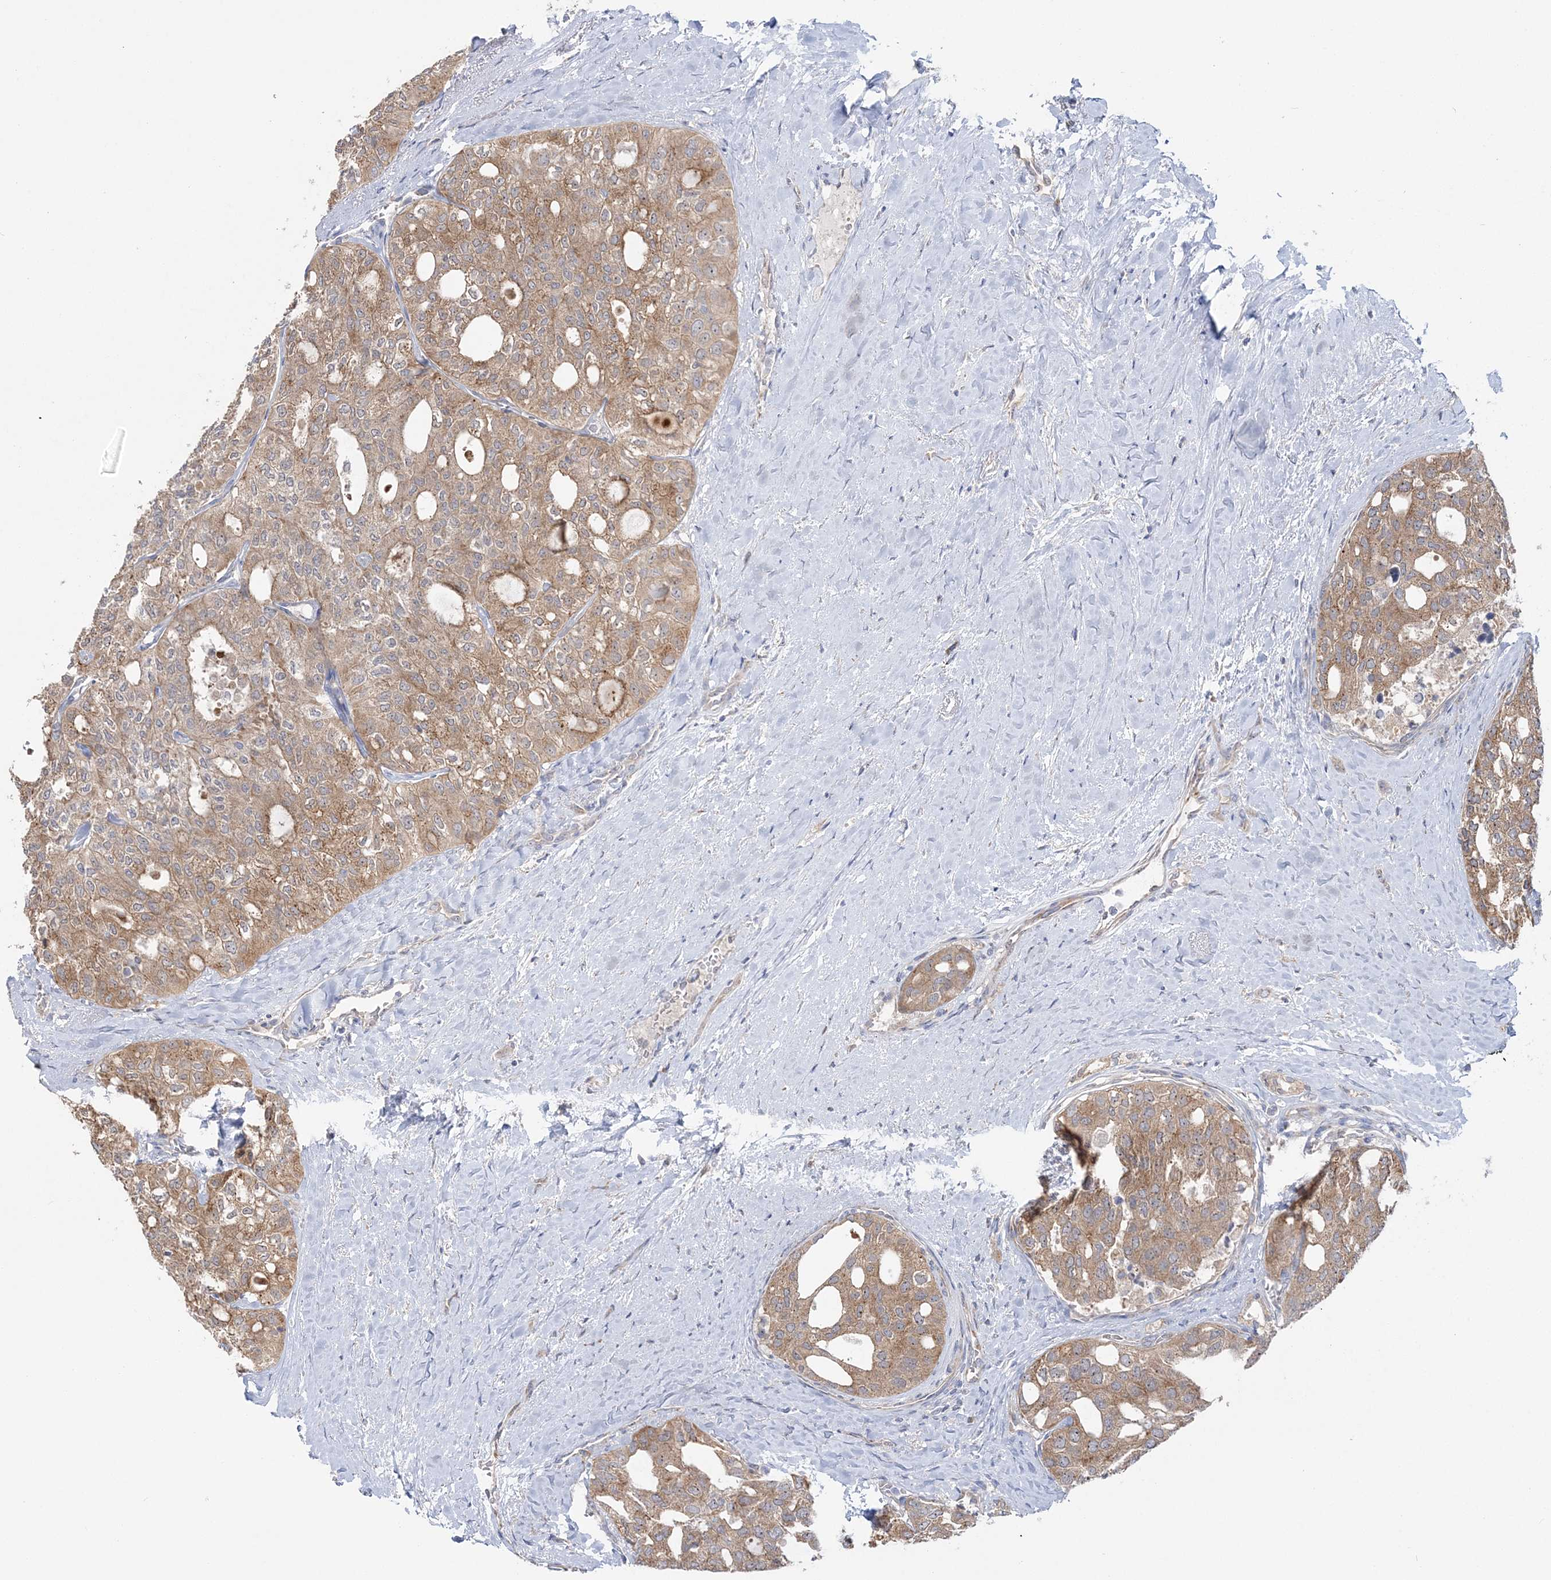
{"staining": {"intensity": "moderate", "quantity": ">75%", "location": "cytoplasmic/membranous"}, "tissue": "thyroid cancer", "cell_type": "Tumor cells", "image_type": "cancer", "snomed": [{"axis": "morphology", "description": "Follicular adenoma carcinoma, NOS"}, {"axis": "topography", "description": "Thyroid gland"}], "caption": "Immunohistochemistry (IHC) (DAB) staining of thyroid cancer exhibits moderate cytoplasmic/membranous protein positivity in about >75% of tumor cells.", "gene": "MMADHC", "patient": {"sex": "male", "age": 75}}